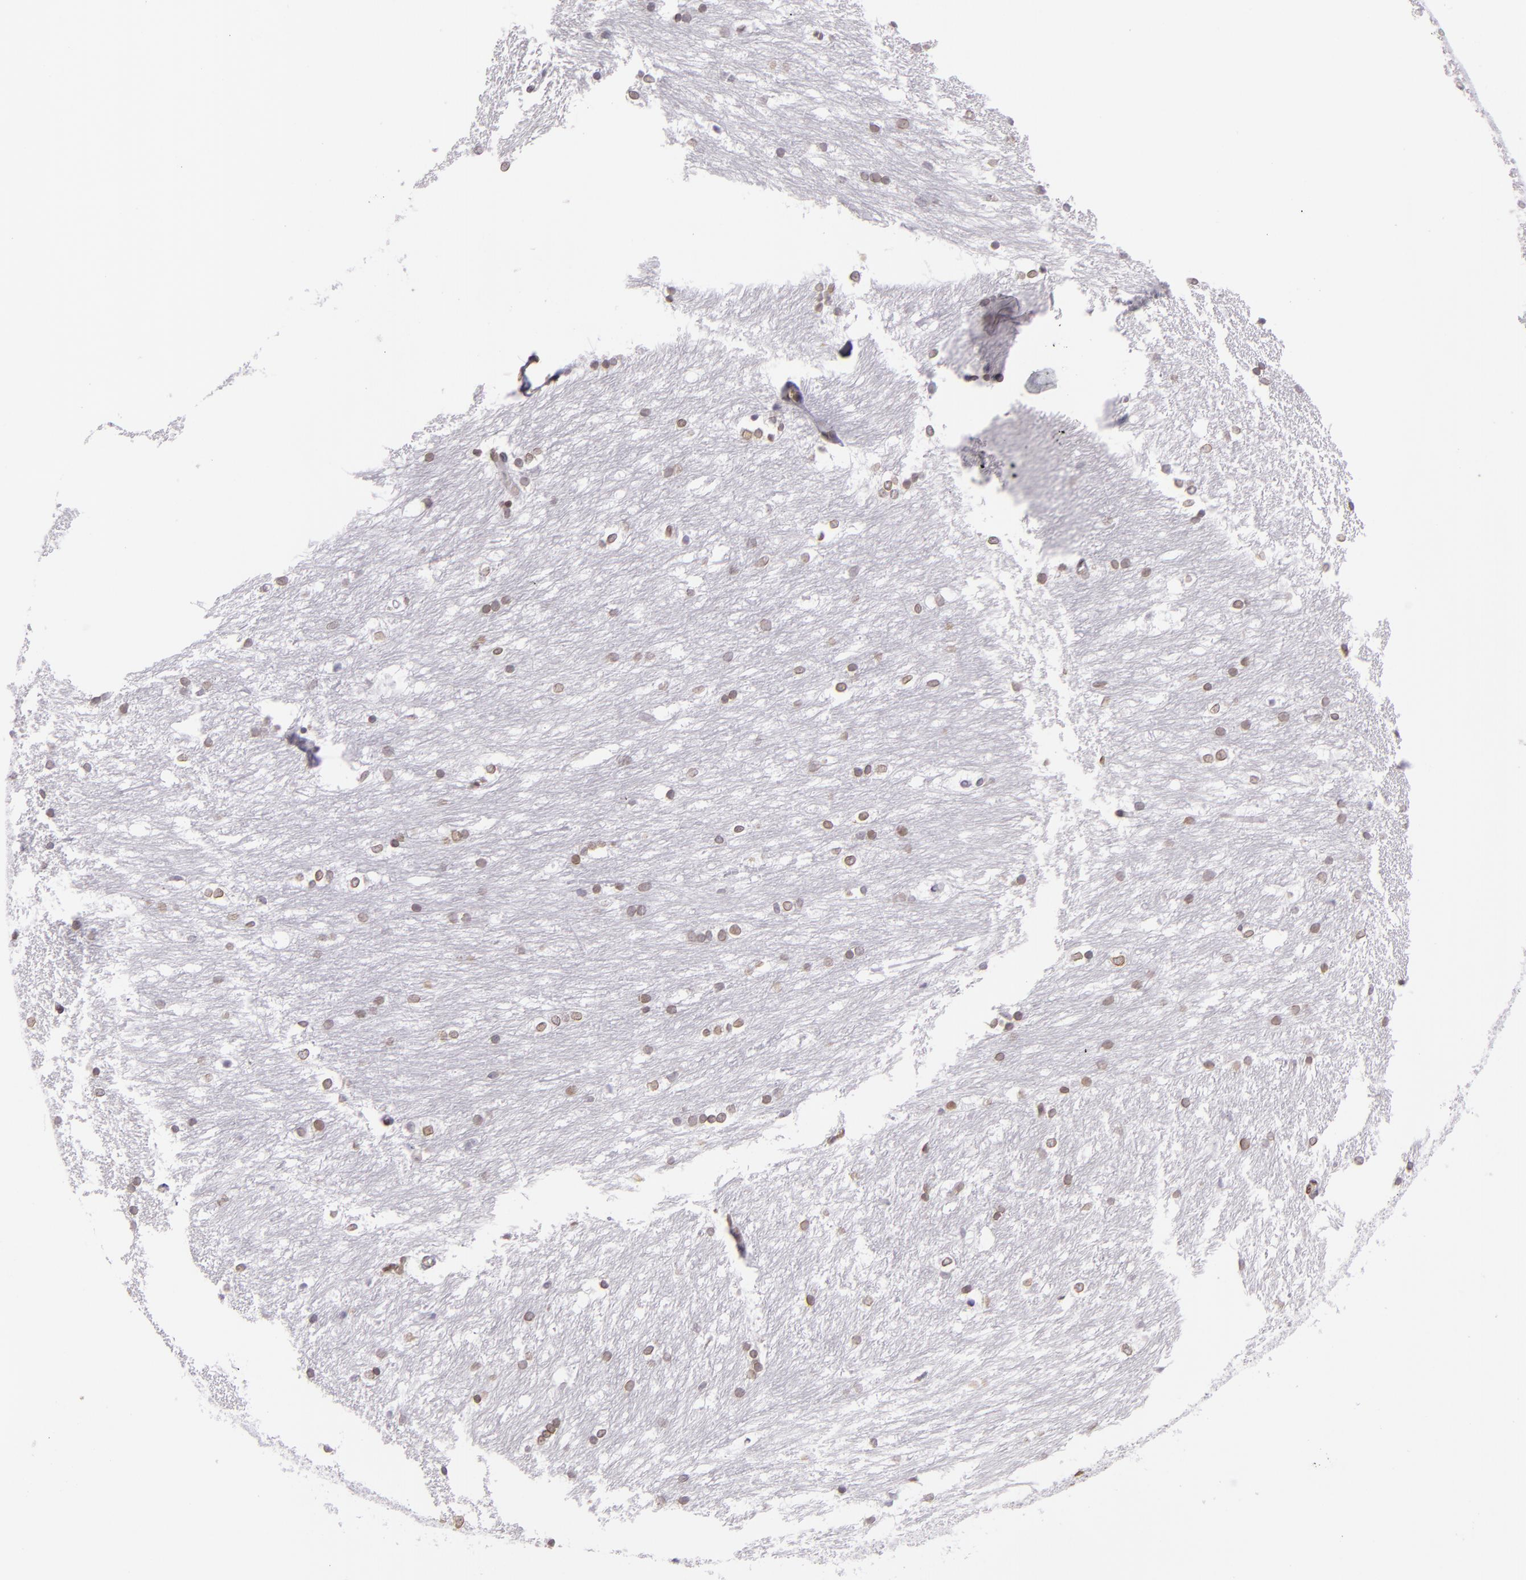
{"staining": {"intensity": "moderate", "quantity": "25%-75%", "location": "nuclear"}, "tissue": "caudate", "cell_type": "Glial cells", "image_type": "normal", "snomed": [{"axis": "morphology", "description": "Normal tissue, NOS"}, {"axis": "topography", "description": "Lateral ventricle wall"}], "caption": "Protein expression analysis of unremarkable human caudate reveals moderate nuclear positivity in approximately 25%-75% of glial cells. (Brightfield microscopy of DAB IHC at high magnification).", "gene": "EMD", "patient": {"sex": "female", "age": 19}}